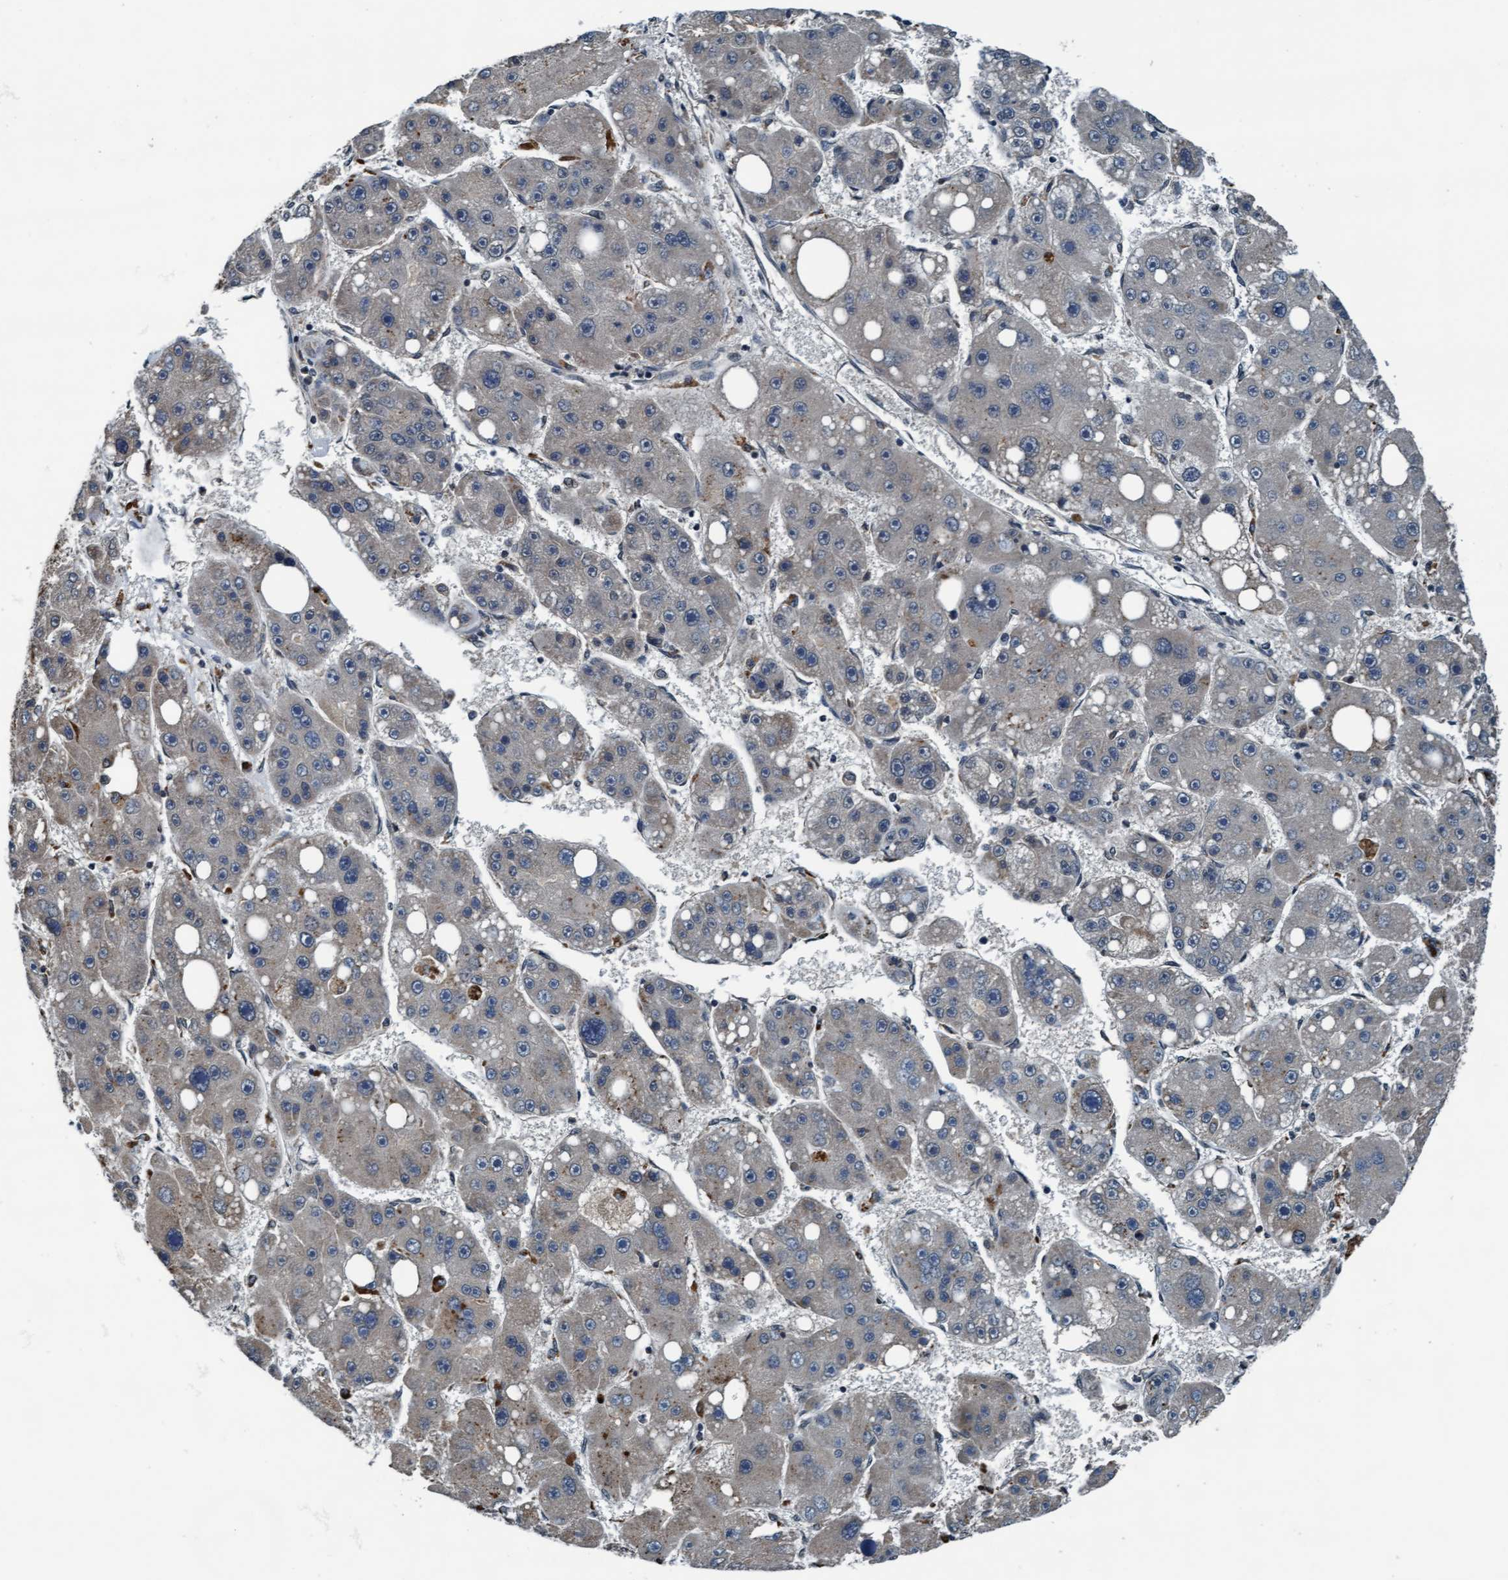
{"staining": {"intensity": "negative", "quantity": "none", "location": "none"}, "tissue": "liver cancer", "cell_type": "Tumor cells", "image_type": "cancer", "snomed": [{"axis": "morphology", "description": "Carcinoma, Hepatocellular, NOS"}, {"axis": "topography", "description": "Liver"}], "caption": "A micrograph of human liver hepatocellular carcinoma is negative for staining in tumor cells.", "gene": "WASF1", "patient": {"sex": "female", "age": 61}}